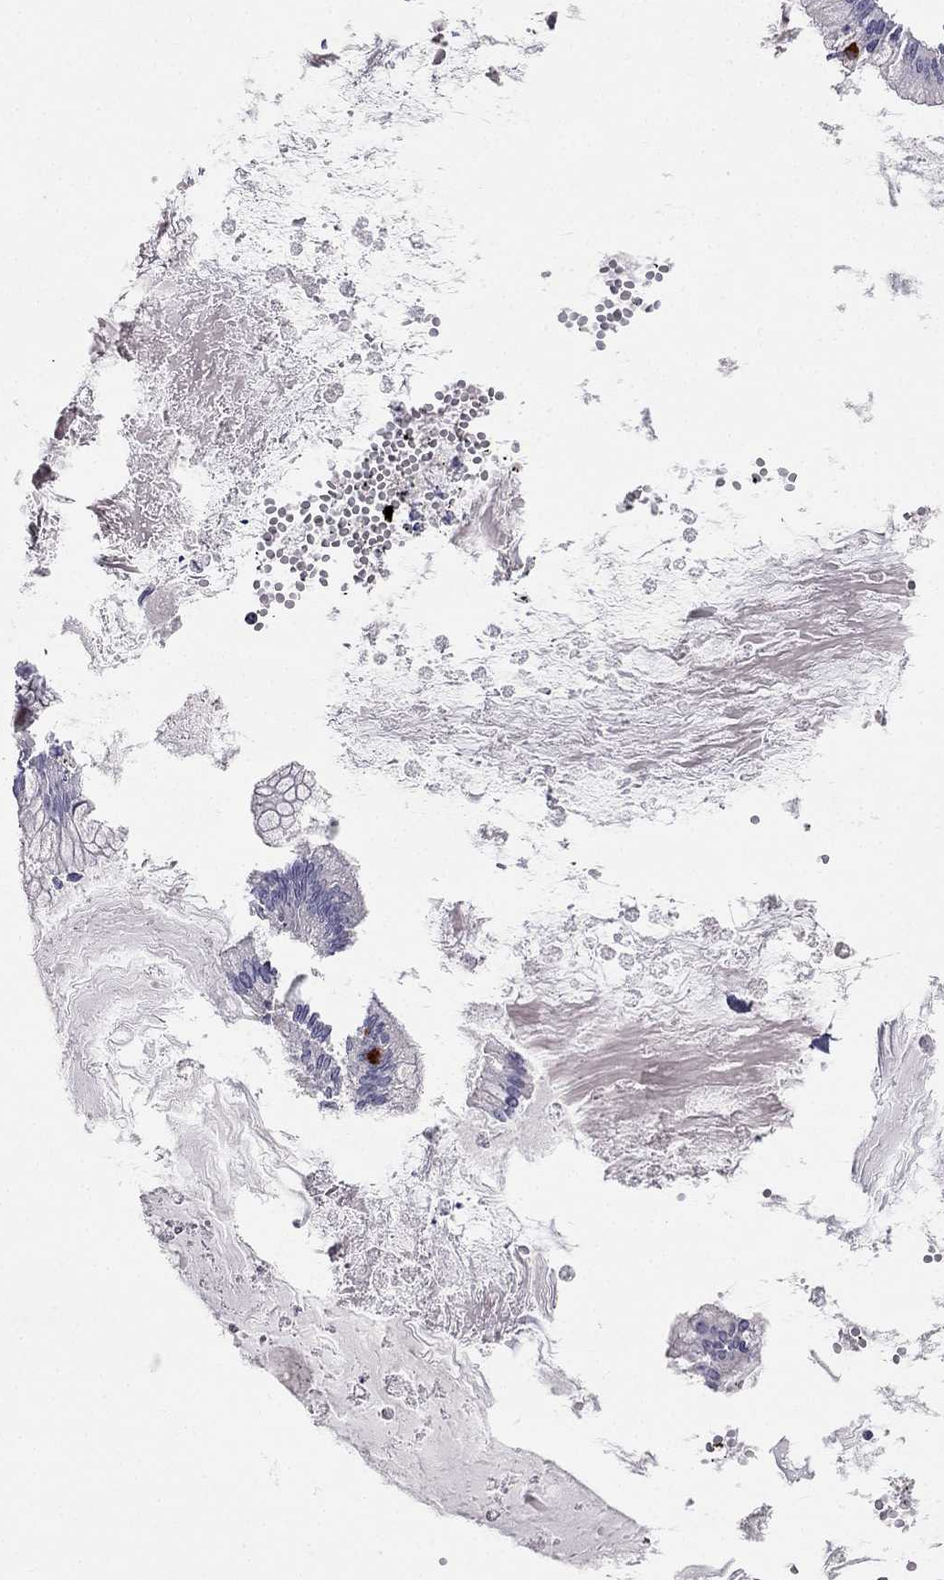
{"staining": {"intensity": "negative", "quantity": "none", "location": "none"}, "tissue": "ovarian cancer", "cell_type": "Tumor cells", "image_type": "cancer", "snomed": [{"axis": "morphology", "description": "Cystadenocarcinoma, mucinous, NOS"}, {"axis": "topography", "description": "Ovary"}], "caption": "Ovarian cancer stained for a protein using immunohistochemistry demonstrates no expression tumor cells.", "gene": "C16orf89", "patient": {"sex": "female", "age": 67}}